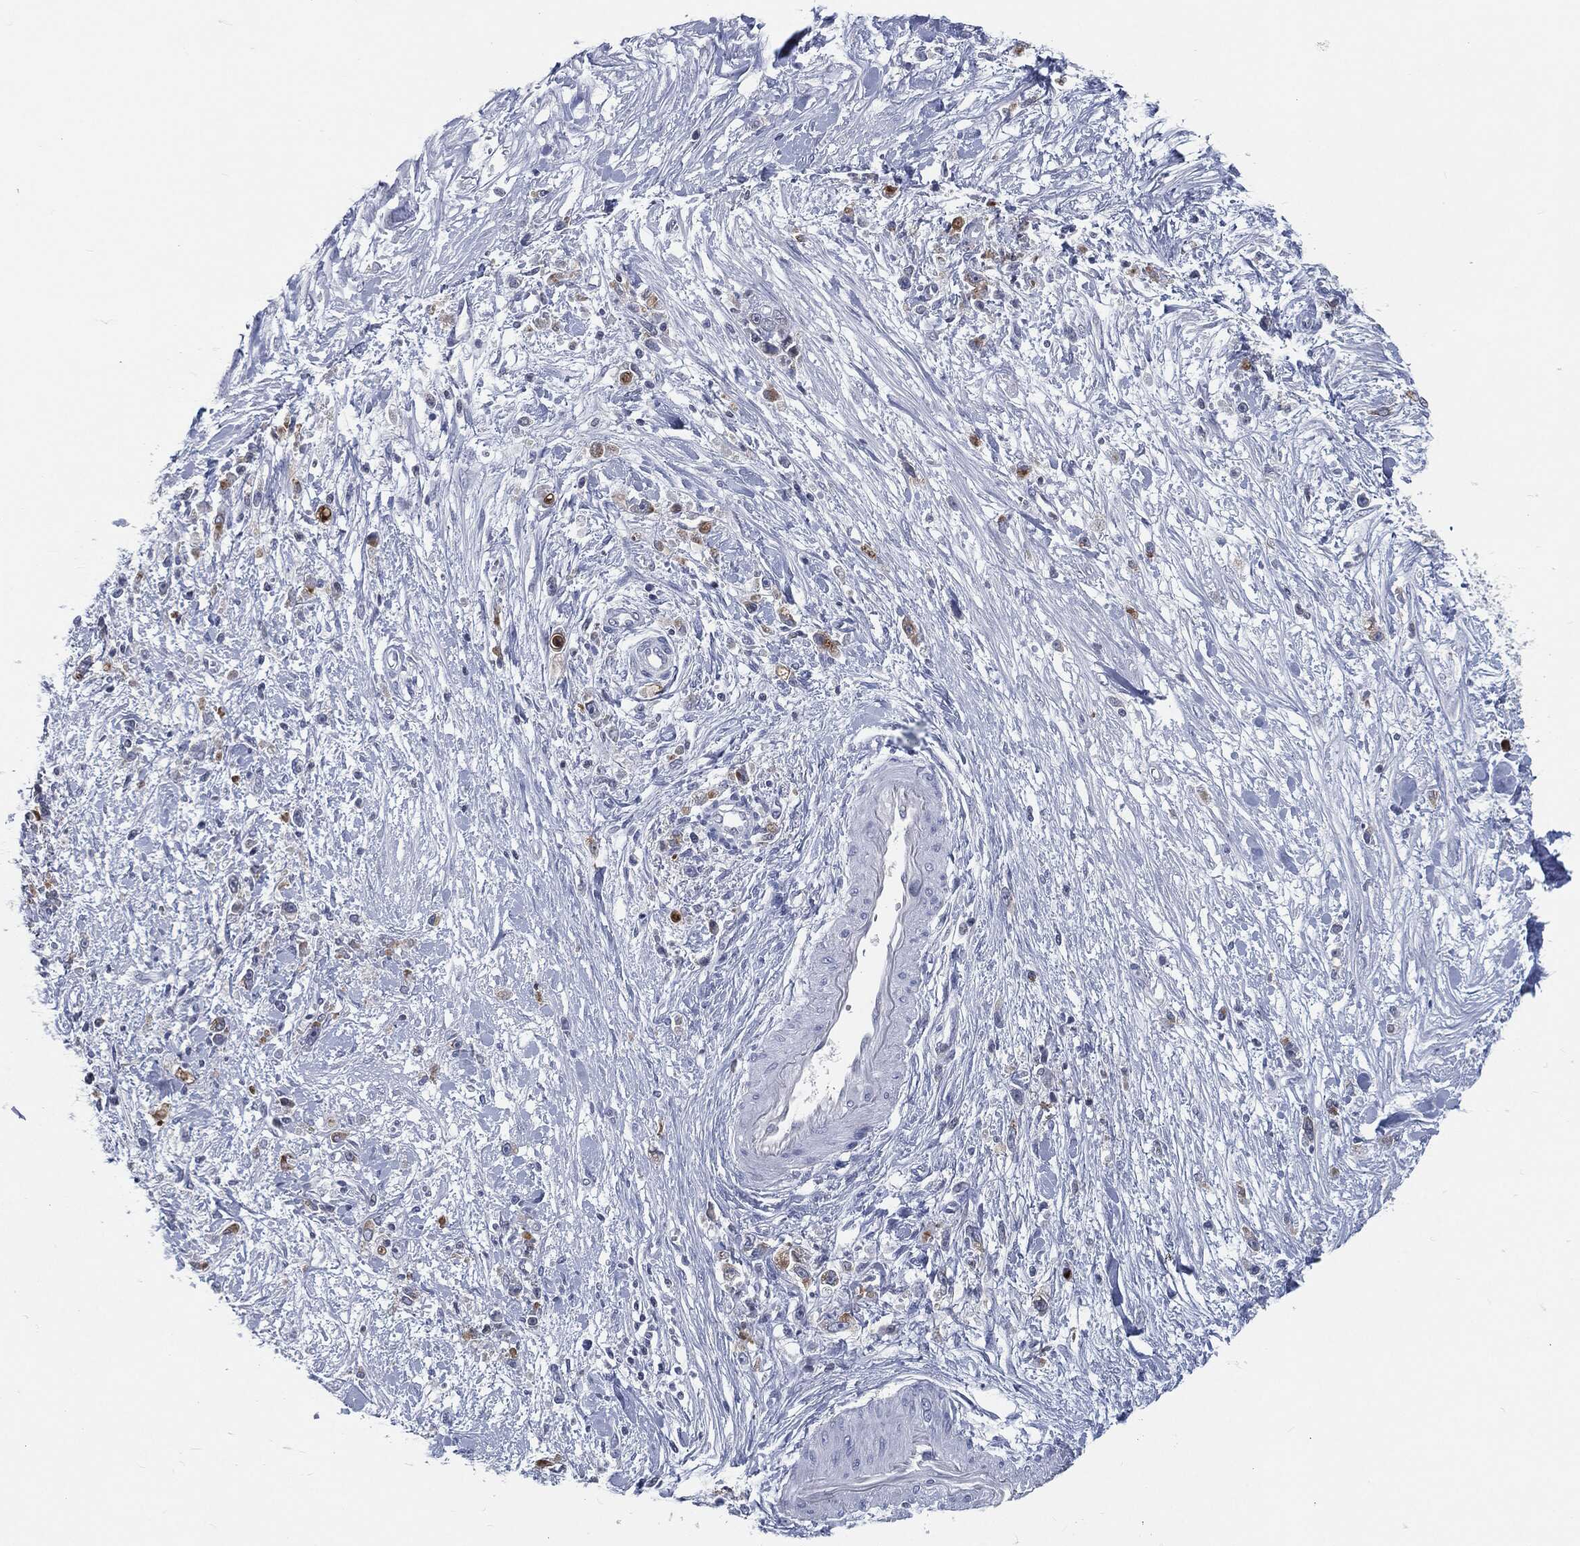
{"staining": {"intensity": "negative", "quantity": "none", "location": "none"}, "tissue": "stomach cancer", "cell_type": "Tumor cells", "image_type": "cancer", "snomed": [{"axis": "morphology", "description": "Adenocarcinoma, NOS"}, {"axis": "topography", "description": "Stomach"}], "caption": "Immunohistochemical staining of human stomach cancer shows no significant staining in tumor cells.", "gene": "PROM1", "patient": {"sex": "female", "age": 59}}